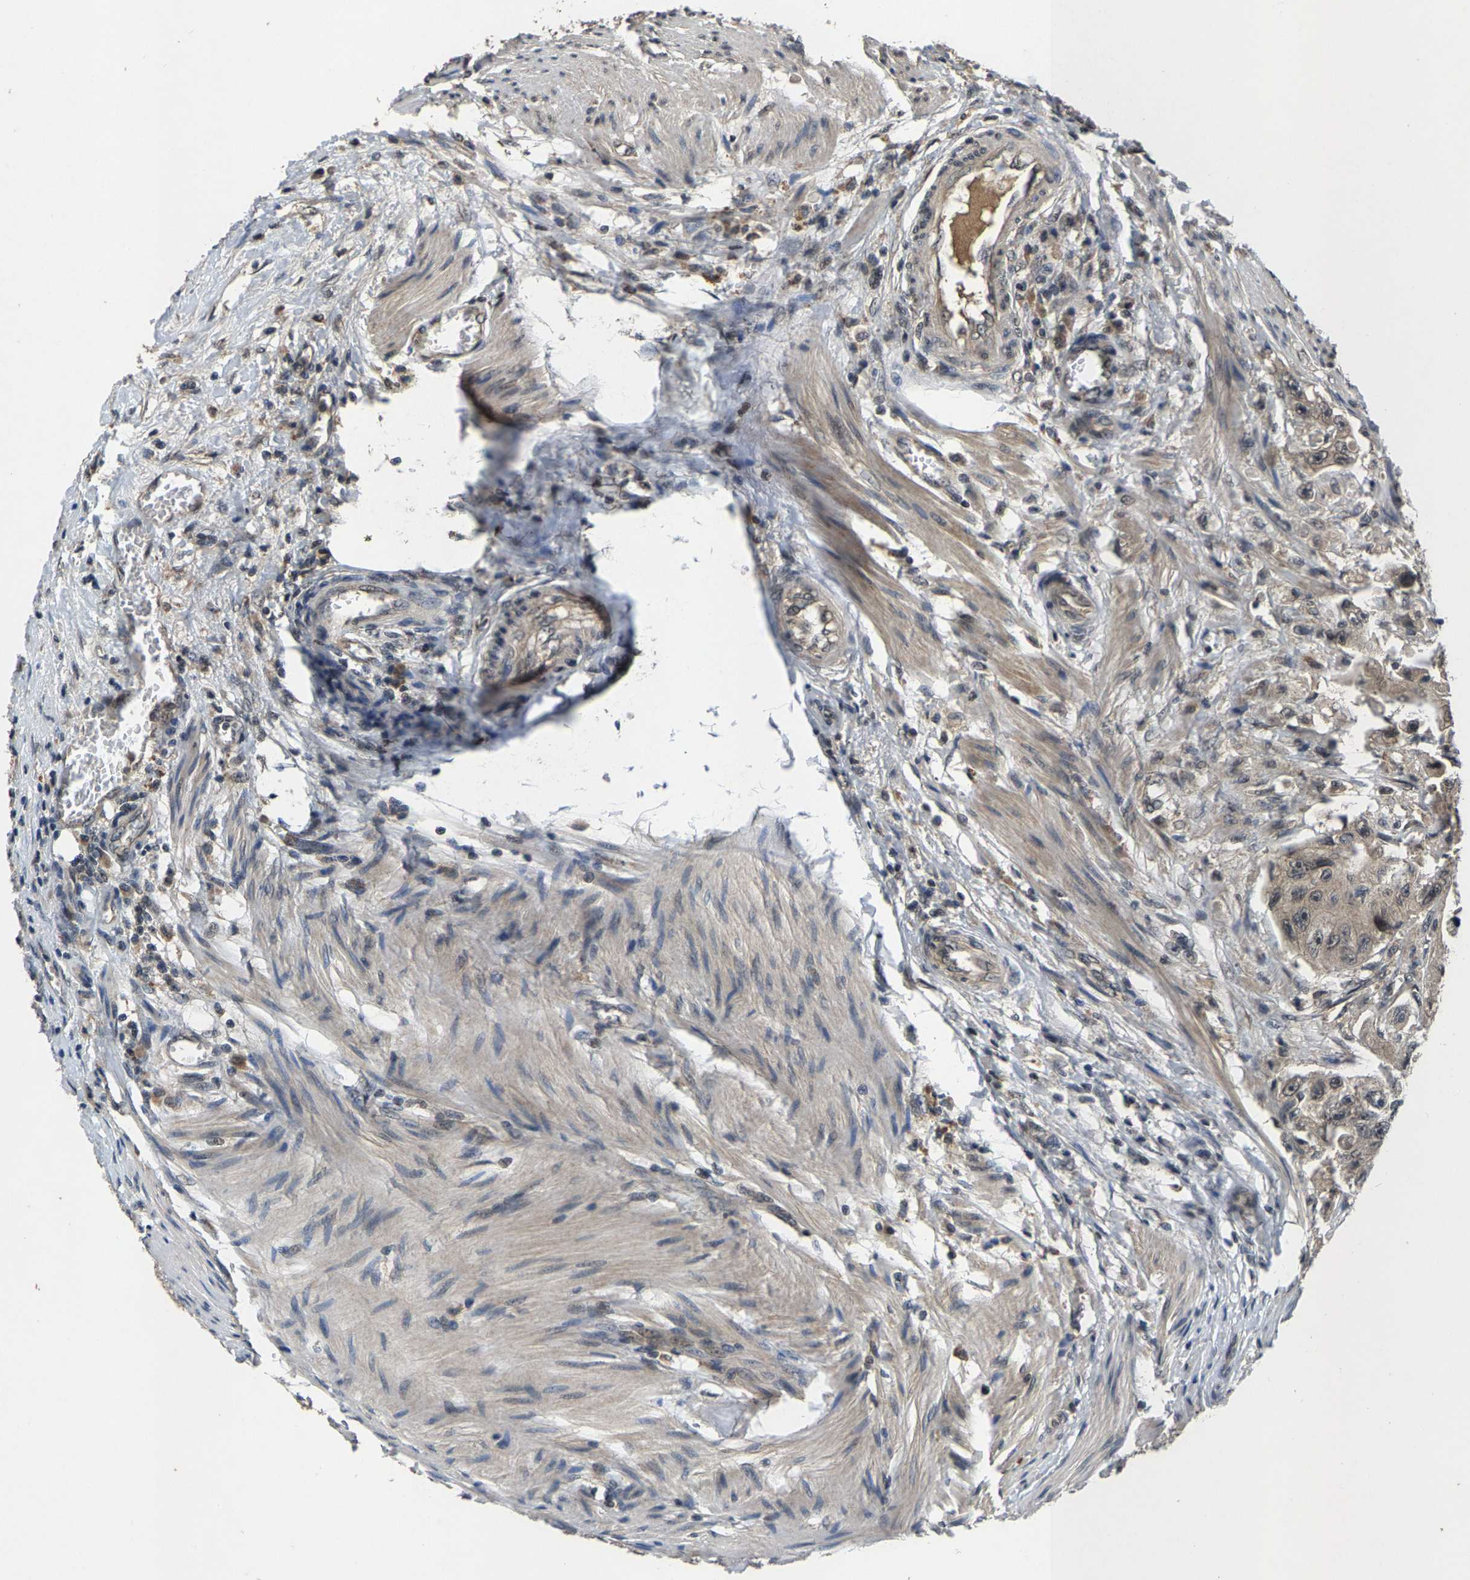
{"staining": {"intensity": "weak", "quantity": ">75%", "location": "cytoplasmic/membranous"}, "tissue": "colorectal cancer", "cell_type": "Tumor cells", "image_type": "cancer", "snomed": [{"axis": "morphology", "description": "Adenocarcinoma, NOS"}, {"axis": "topography", "description": "Colon"}], "caption": "A histopathology image of human colorectal adenocarcinoma stained for a protein reveals weak cytoplasmic/membranous brown staining in tumor cells.", "gene": "HUWE1", "patient": {"sex": "female", "age": 46}}